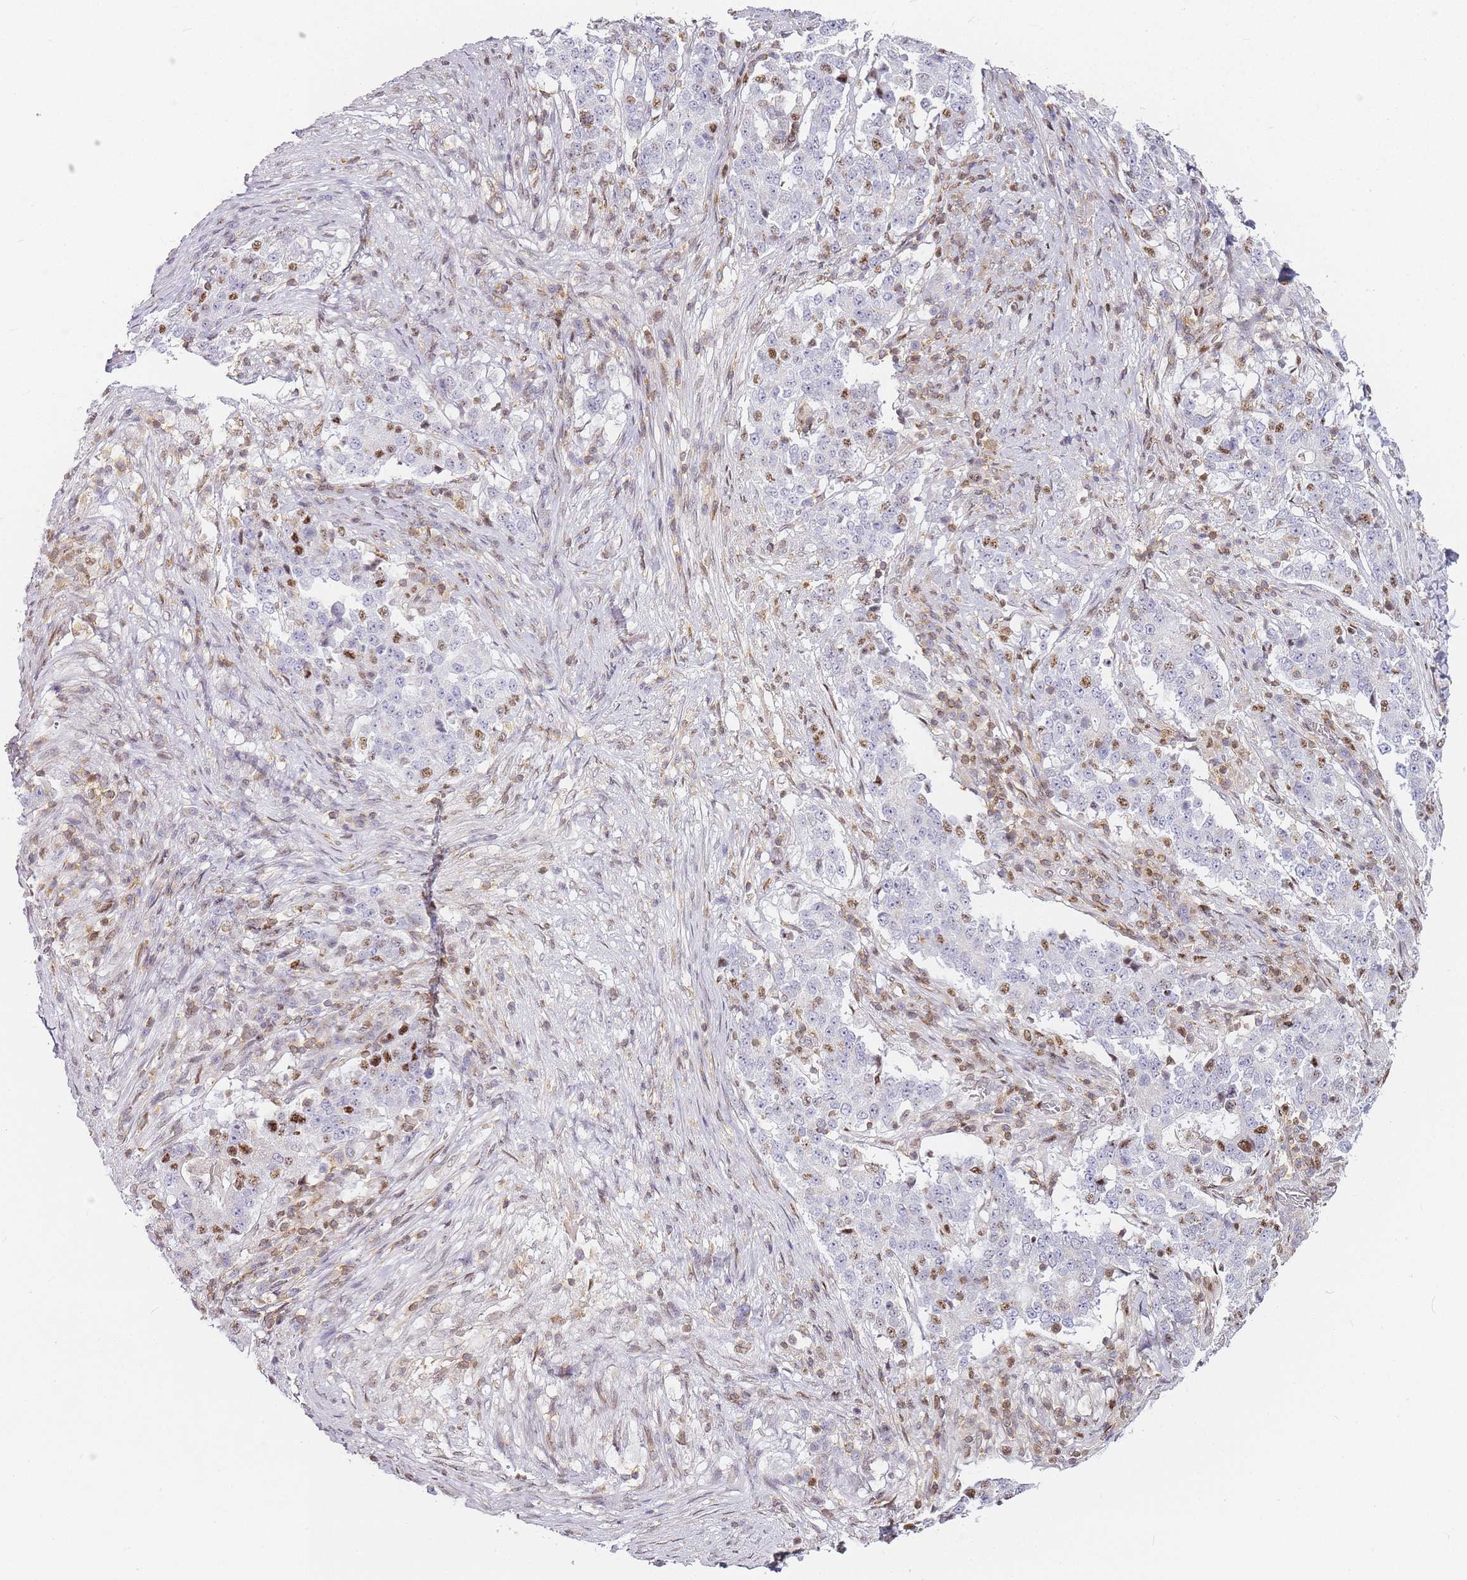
{"staining": {"intensity": "moderate", "quantity": "<25%", "location": "nuclear"}, "tissue": "stomach cancer", "cell_type": "Tumor cells", "image_type": "cancer", "snomed": [{"axis": "morphology", "description": "Adenocarcinoma, NOS"}, {"axis": "topography", "description": "Stomach"}], "caption": "This photomicrograph displays immunohistochemistry staining of stomach adenocarcinoma, with low moderate nuclear expression in approximately <25% of tumor cells.", "gene": "JAKMIP1", "patient": {"sex": "male", "age": 59}}